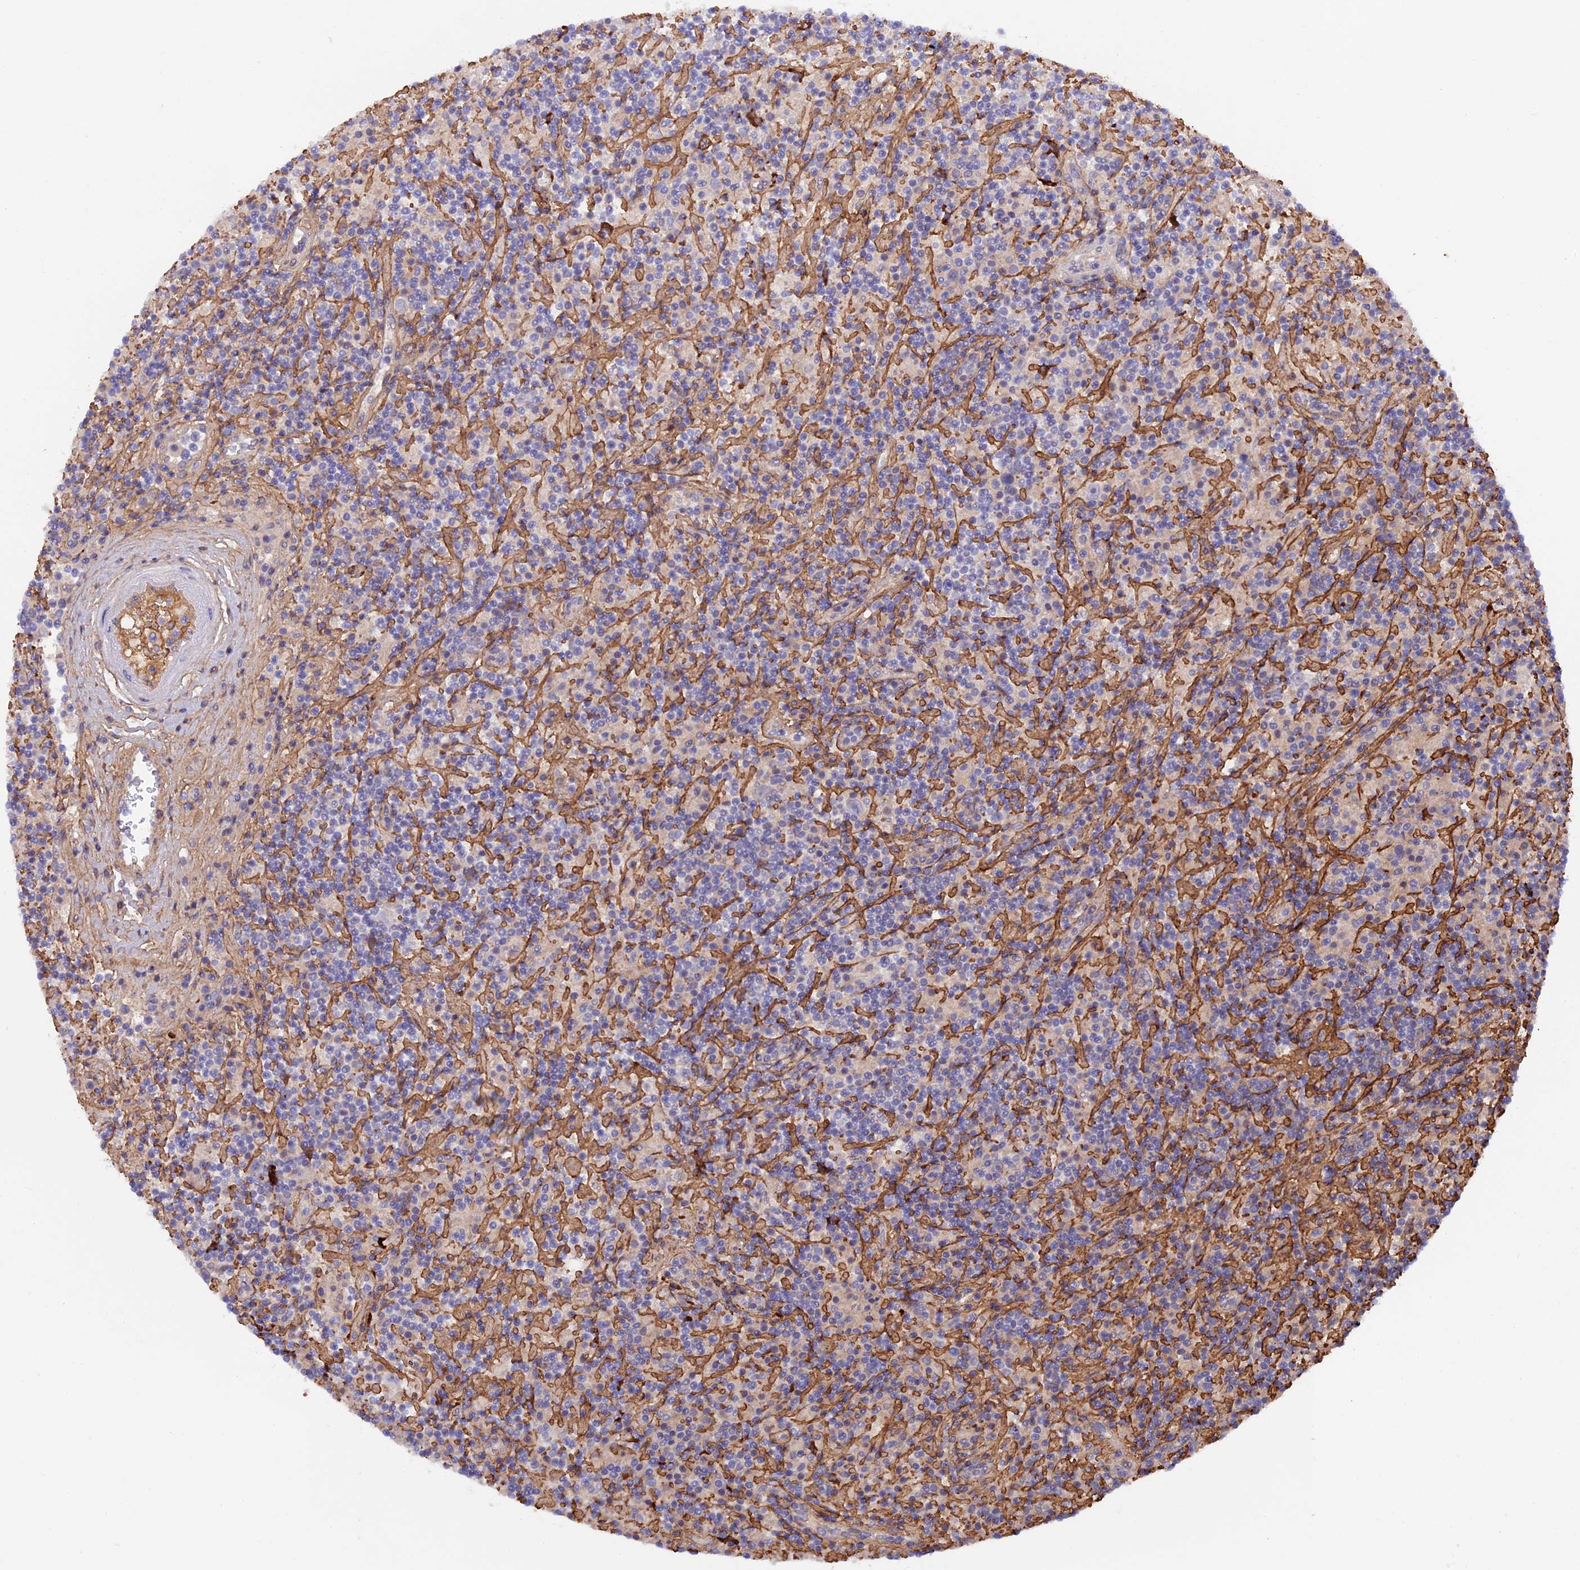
{"staining": {"intensity": "negative", "quantity": "none", "location": "none"}, "tissue": "lymphoma", "cell_type": "Tumor cells", "image_type": "cancer", "snomed": [{"axis": "morphology", "description": "Hodgkin's disease, NOS"}, {"axis": "topography", "description": "Lymph node"}], "caption": "The IHC image has no significant expression in tumor cells of Hodgkin's disease tissue.", "gene": "COL4A3", "patient": {"sex": "male", "age": 70}}